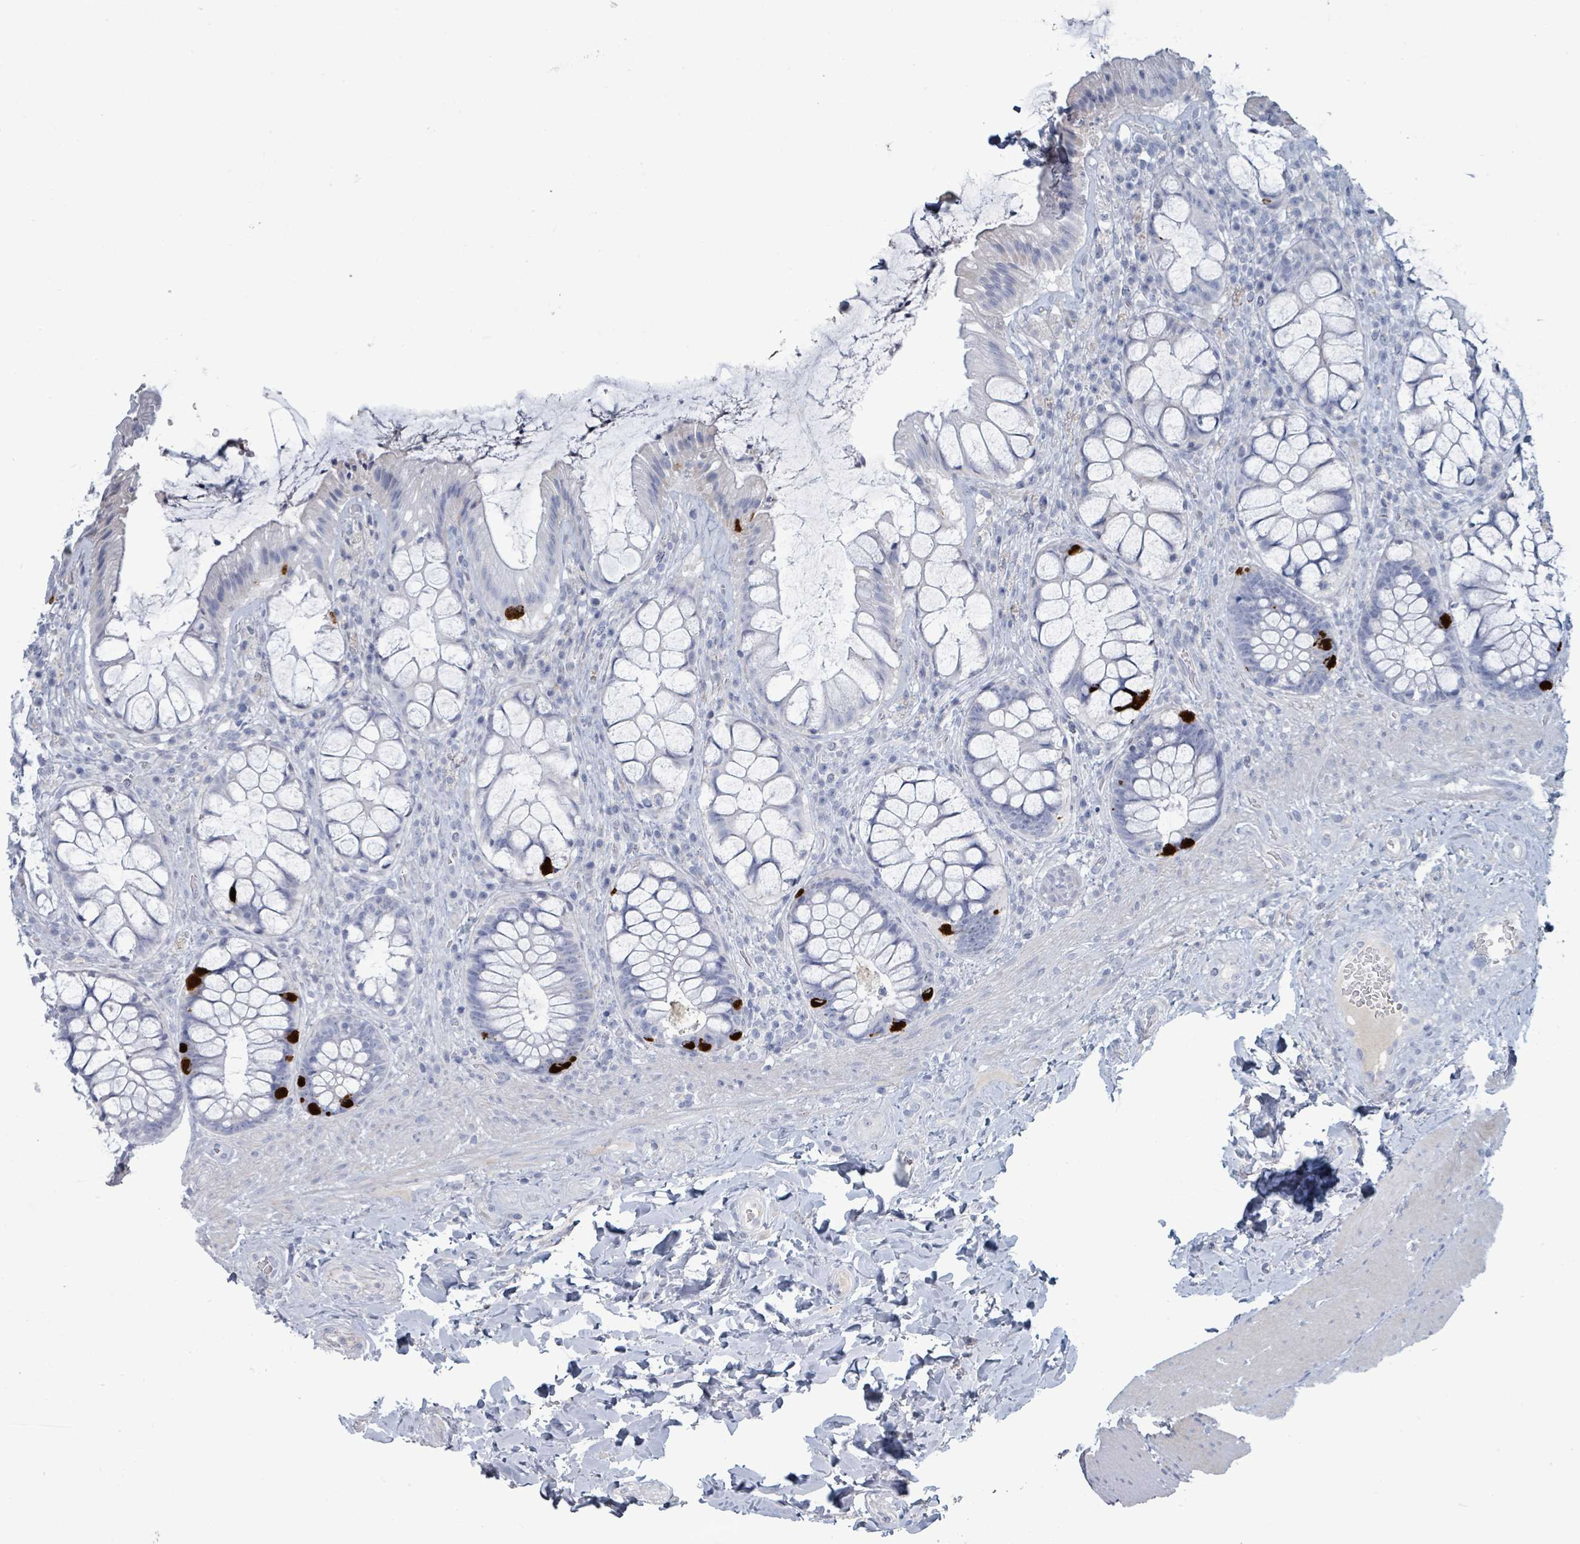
{"staining": {"intensity": "strong", "quantity": "<25%", "location": "cytoplasmic/membranous"}, "tissue": "rectum", "cell_type": "Glandular cells", "image_type": "normal", "snomed": [{"axis": "morphology", "description": "Normal tissue, NOS"}, {"axis": "topography", "description": "Rectum"}], "caption": "Rectum stained with a brown dye demonstrates strong cytoplasmic/membranous positive expression in about <25% of glandular cells.", "gene": "RAB33B", "patient": {"sex": "female", "age": 58}}